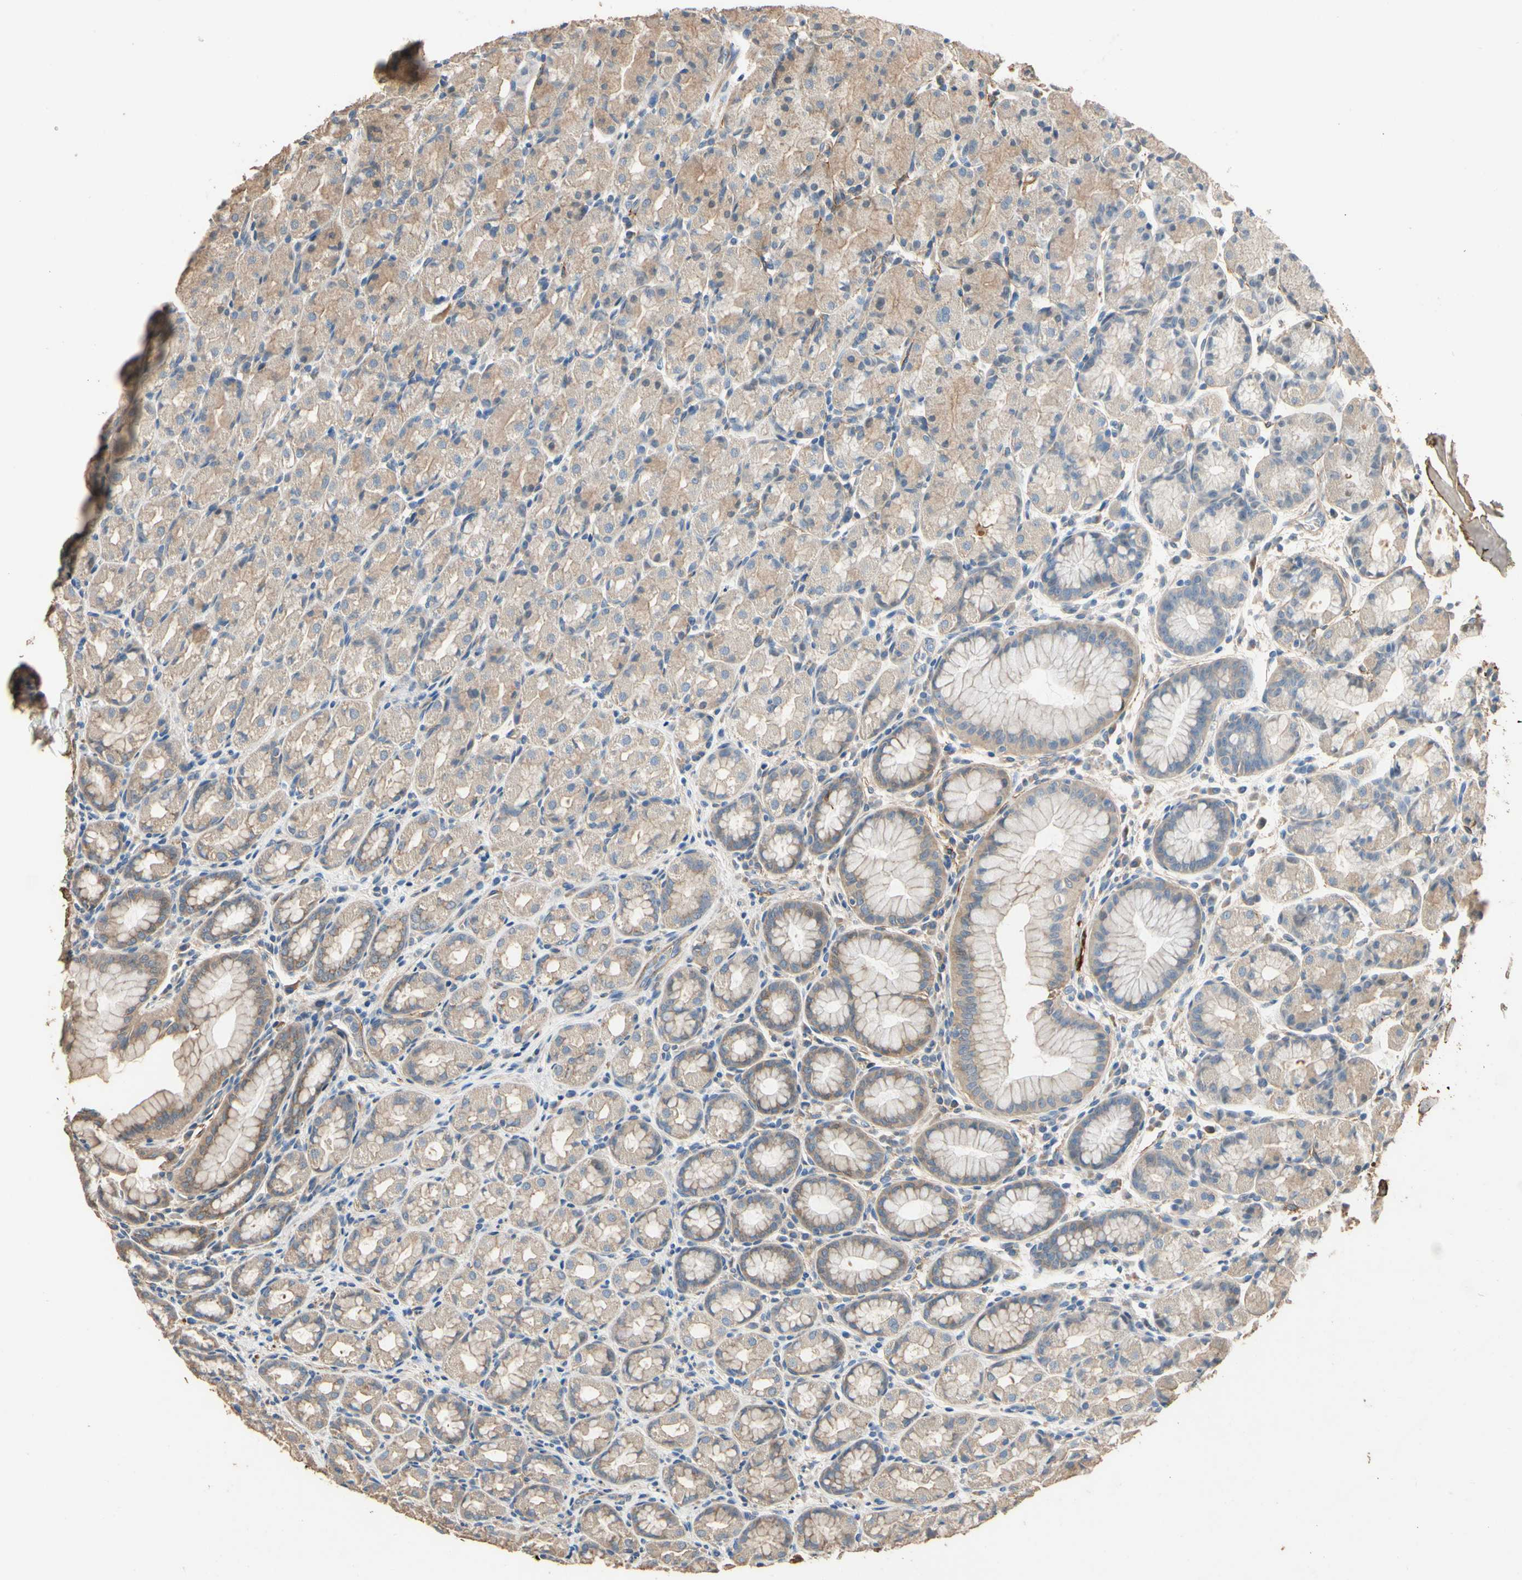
{"staining": {"intensity": "moderate", "quantity": "25%-75%", "location": "cytoplasmic/membranous"}, "tissue": "stomach", "cell_type": "Glandular cells", "image_type": "normal", "snomed": [{"axis": "morphology", "description": "Normal tissue, NOS"}, {"axis": "topography", "description": "Stomach, upper"}], "caption": "Moderate cytoplasmic/membranous expression is appreciated in about 25%-75% of glandular cells in unremarkable stomach.", "gene": "SUSD2", "patient": {"sex": "male", "age": 68}}